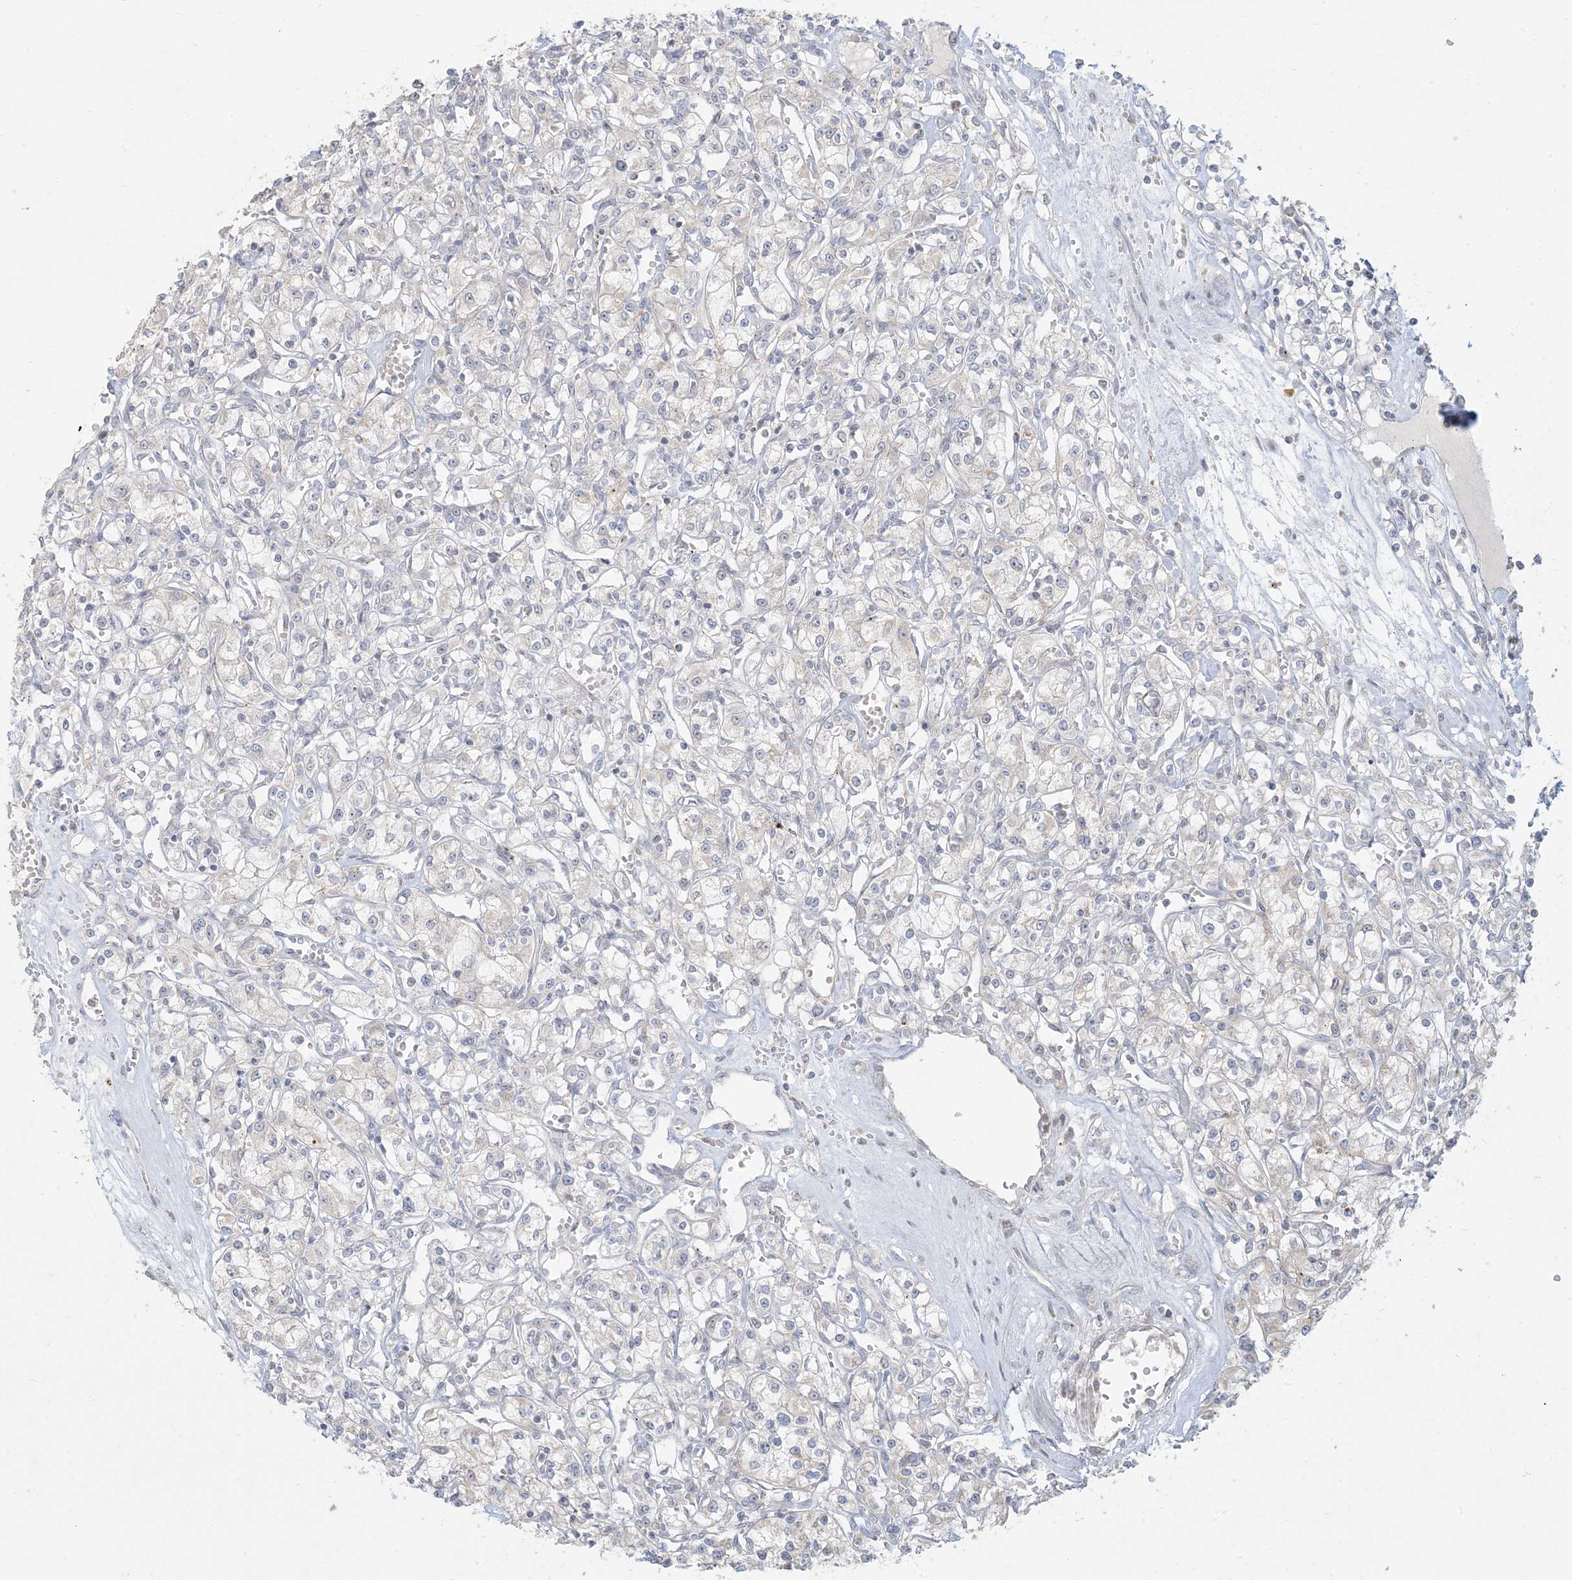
{"staining": {"intensity": "negative", "quantity": "none", "location": "none"}, "tissue": "renal cancer", "cell_type": "Tumor cells", "image_type": "cancer", "snomed": [{"axis": "morphology", "description": "Adenocarcinoma, NOS"}, {"axis": "topography", "description": "Kidney"}], "caption": "Image shows no protein positivity in tumor cells of renal adenocarcinoma tissue.", "gene": "MCAT", "patient": {"sex": "female", "age": 59}}